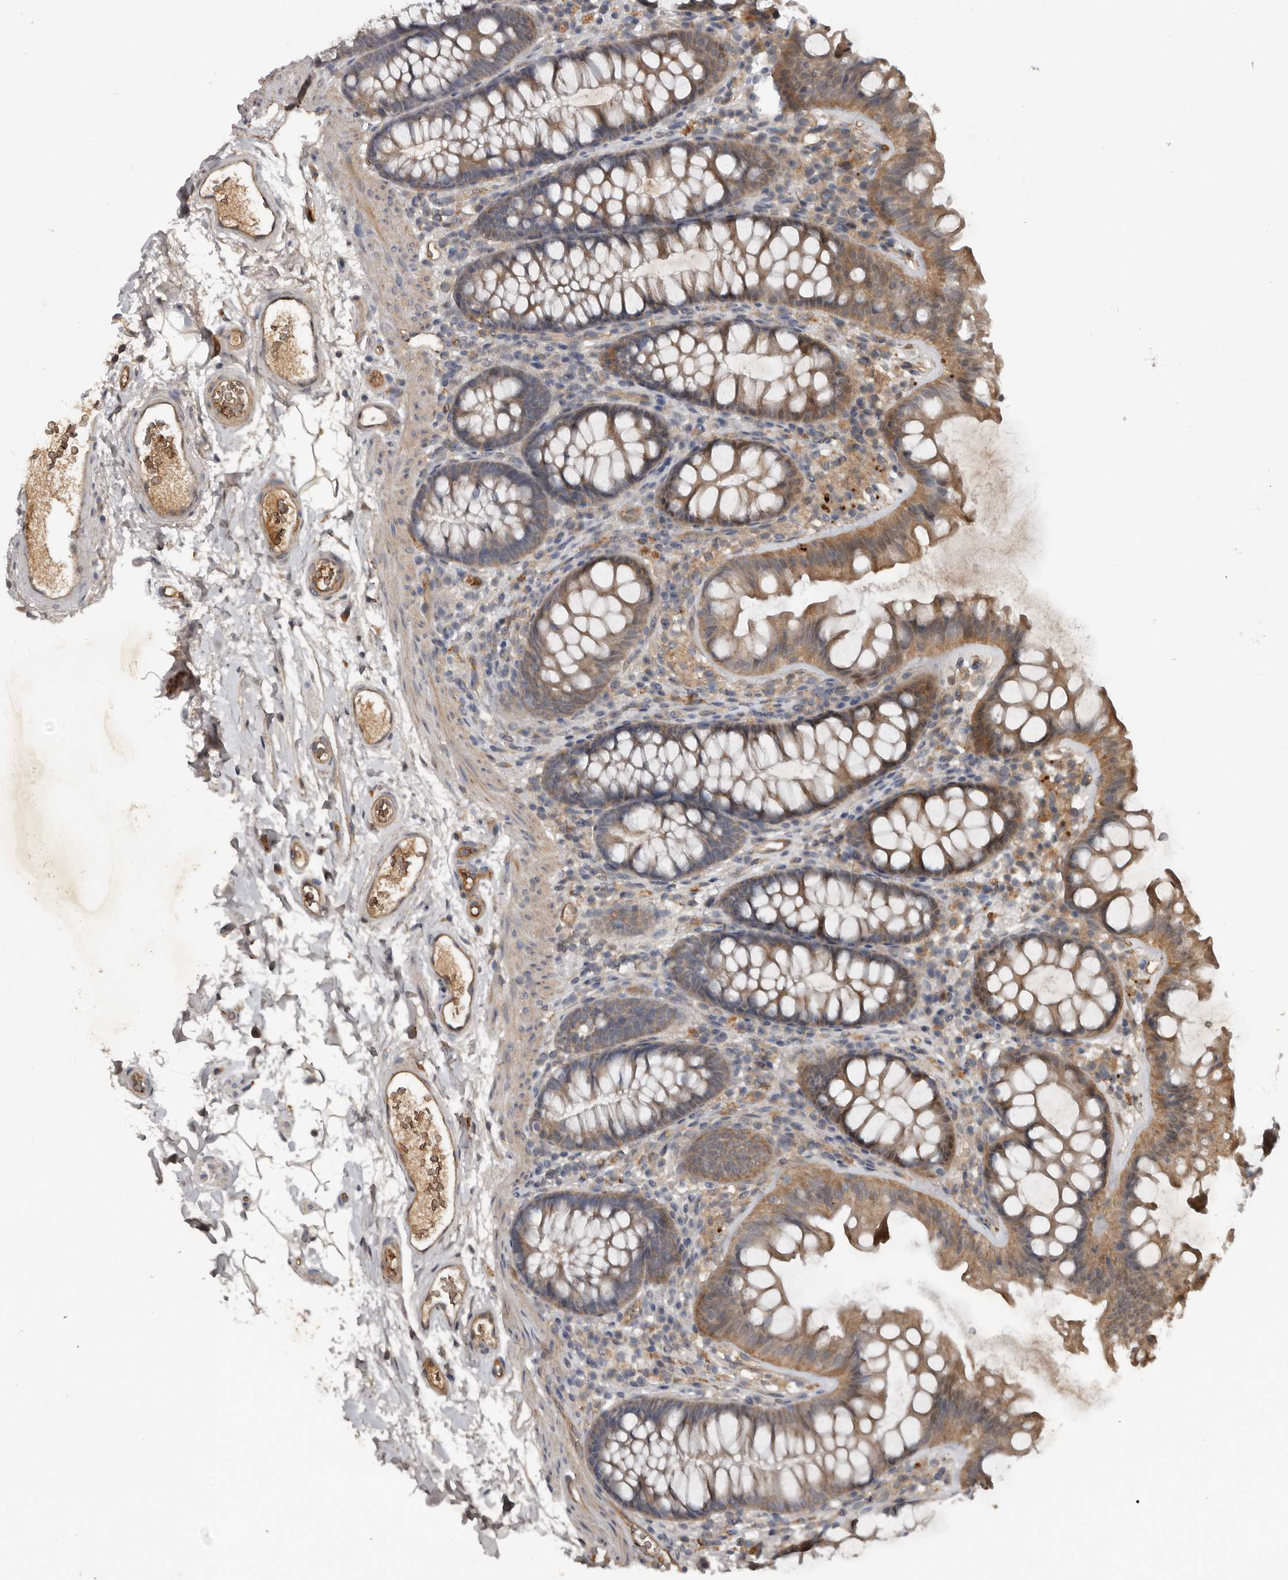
{"staining": {"intensity": "weak", "quantity": ">75%", "location": "cytoplasmic/membranous"}, "tissue": "colon", "cell_type": "Endothelial cells", "image_type": "normal", "snomed": [{"axis": "morphology", "description": "Normal tissue, NOS"}, {"axis": "topography", "description": "Colon"}], "caption": "A photomicrograph of human colon stained for a protein displays weak cytoplasmic/membranous brown staining in endothelial cells.", "gene": "DNAJB4", "patient": {"sex": "female", "age": 62}}